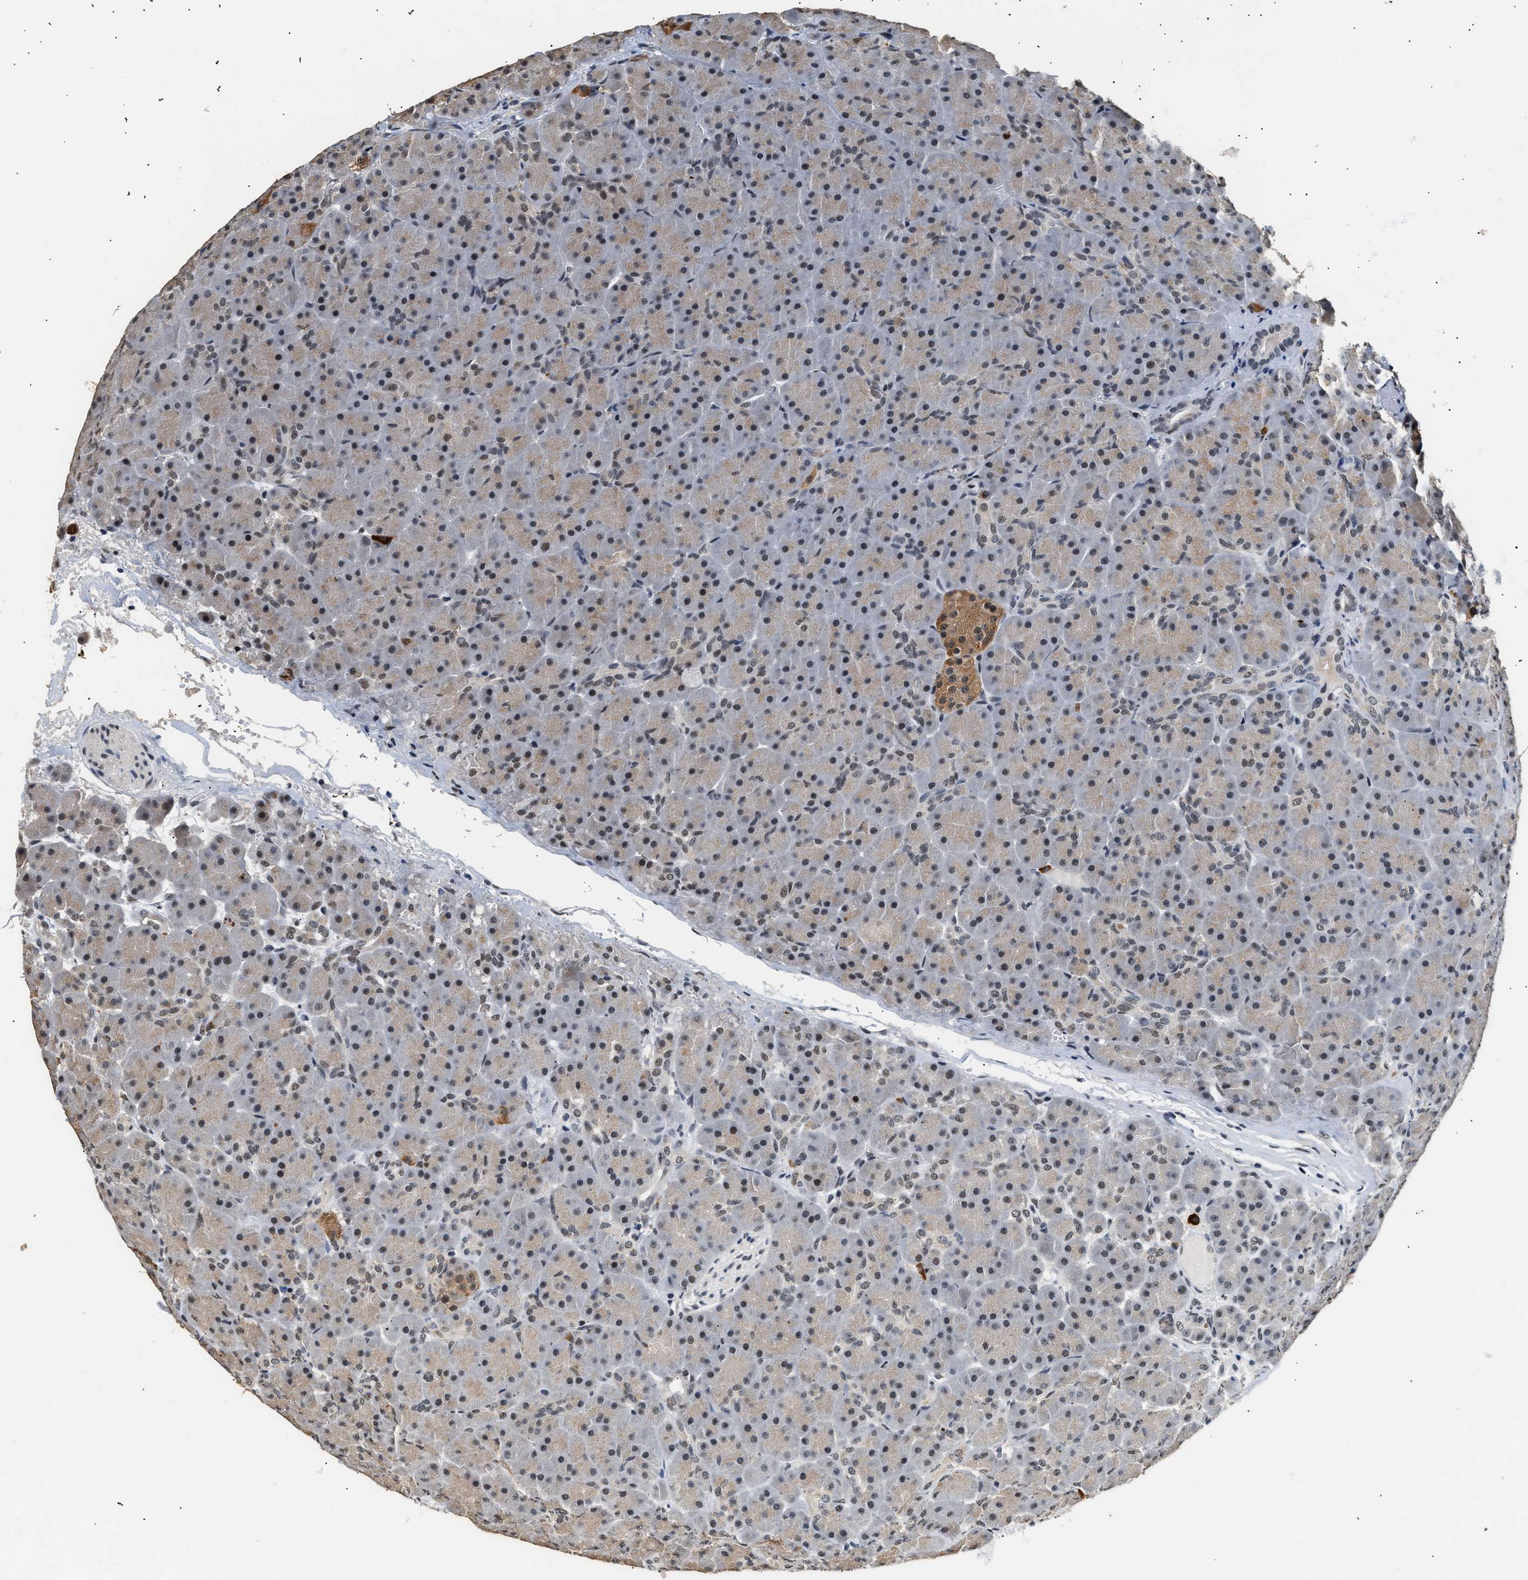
{"staining": {"intensity": "weak", "quantity": "25%-75%", "location": "nuclear"}, "tissue": "pancreas", "cell_type": "Exocrine glandular cells", "image_type": "normal", "snomed": [{"axis": "morphology", "description": "Normal tissue, NOS"}, {"axis": "topography", "description": "Pancreas"}], "caption": "IHC staining of unremarkable pancreas, which reveals low levels of weak nuclear staining in about 25%-75% of exocrine glandular cells indicating weak nuclear protein expression. The staining was performed using DAB (brown) for protein detection and nuclei were counterstained in hematoxylin (blue).", "gene": "THOC1", "patient": {"sex": "male", "age": 66}}